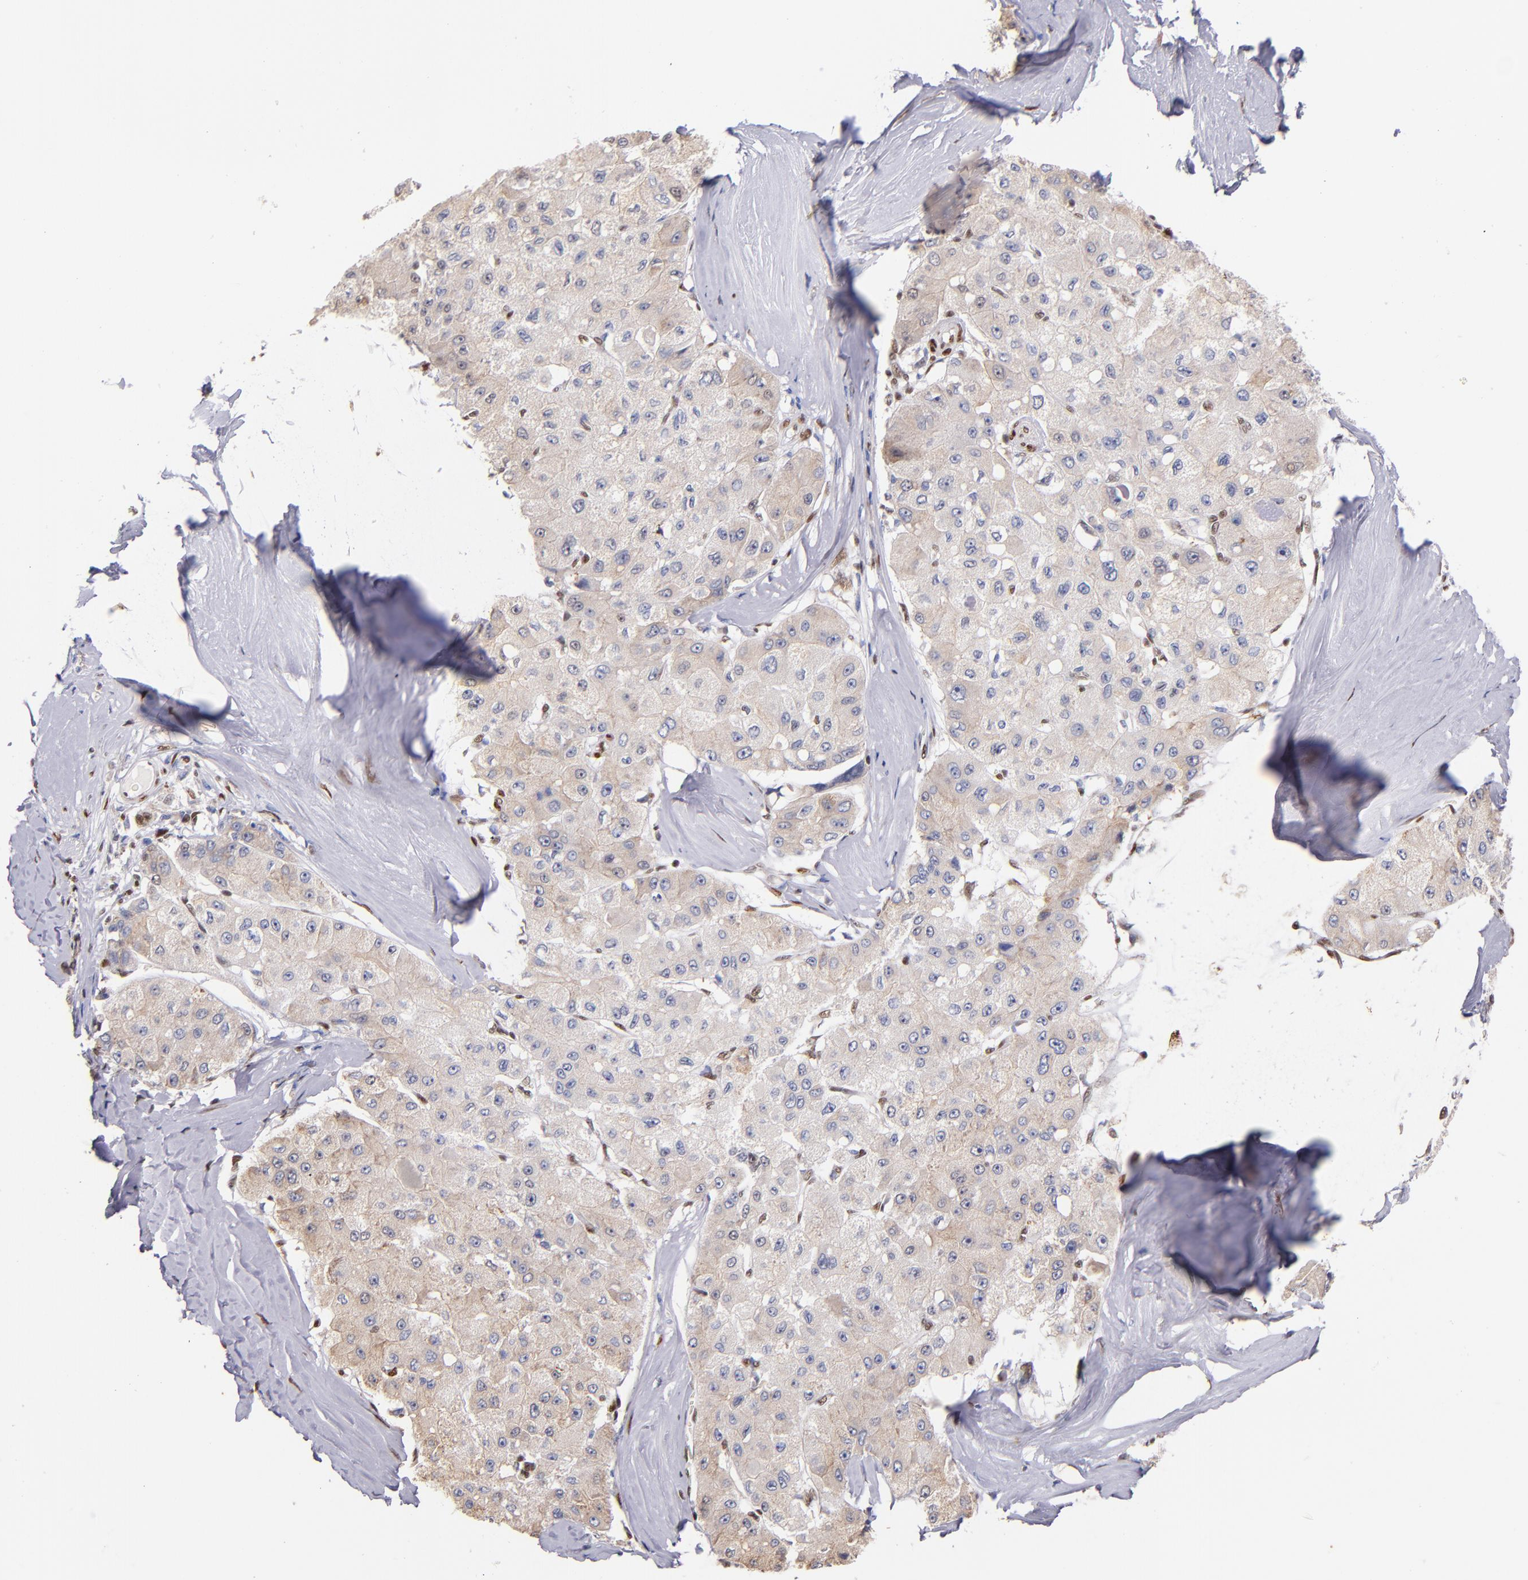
{"staining": {"intensity": "weak", "quantity": "<25%", "location": "nuclear"}, "tissue": "liver cancer", "cell_type": "Tumor cells", "image_type": "cancer", "snomed": [{"axis": "morphology", "description": "Carcinoma, Hepatocellular, NOS"}, {"axis": "topography", "description": "Liver"}], "caption": "This image is of liver cancer (hepatocellular carcinoma) stained with immunohistochemistry to label a protein in brown with the nuclei are counter-stained blue. There is no expression in tumor cells.", "gene": "SRF", "patient": {"sex": "male", "age": 80}}